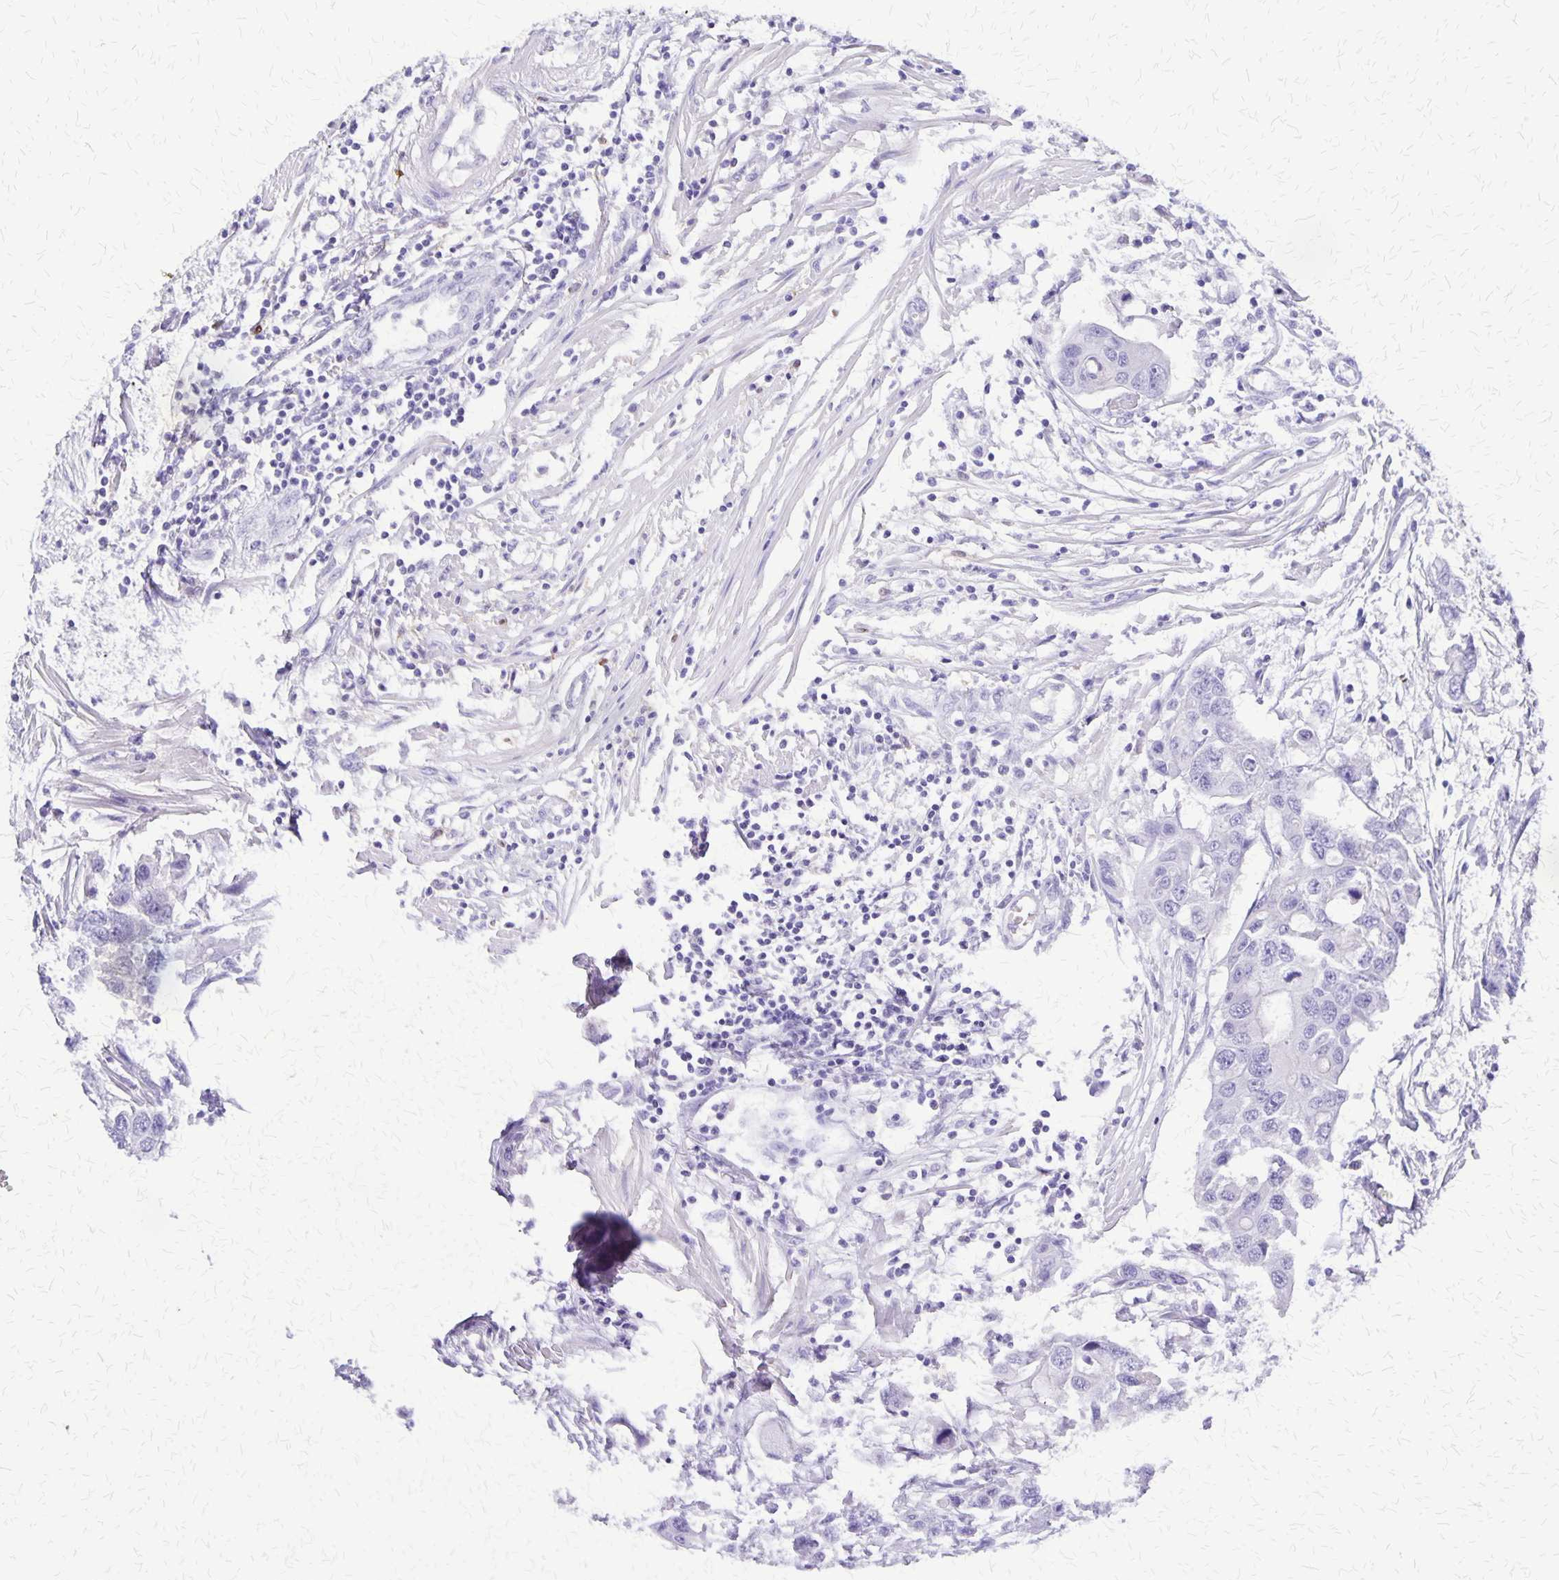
{"staining": {"intensity": "negative", "quantity": "none", "location": "none"}, "tissue": "colorectal cancer", "cell_type": "Tumor cells", "image_type": "cancer", "snomed": [{"axis": "morphology", "description": "Adenocarcinoma, NOS"}, {"axis": "topography", "description": "Colon"}], "caption": "This is a micrograph of immunohistochemistry (IHC) staining of colorectal cancer (adenocarcinoma), which shows no staining in tumor cells.", "gene": "SLC13A2", "patient": {"sex": "male", "age": 77}}